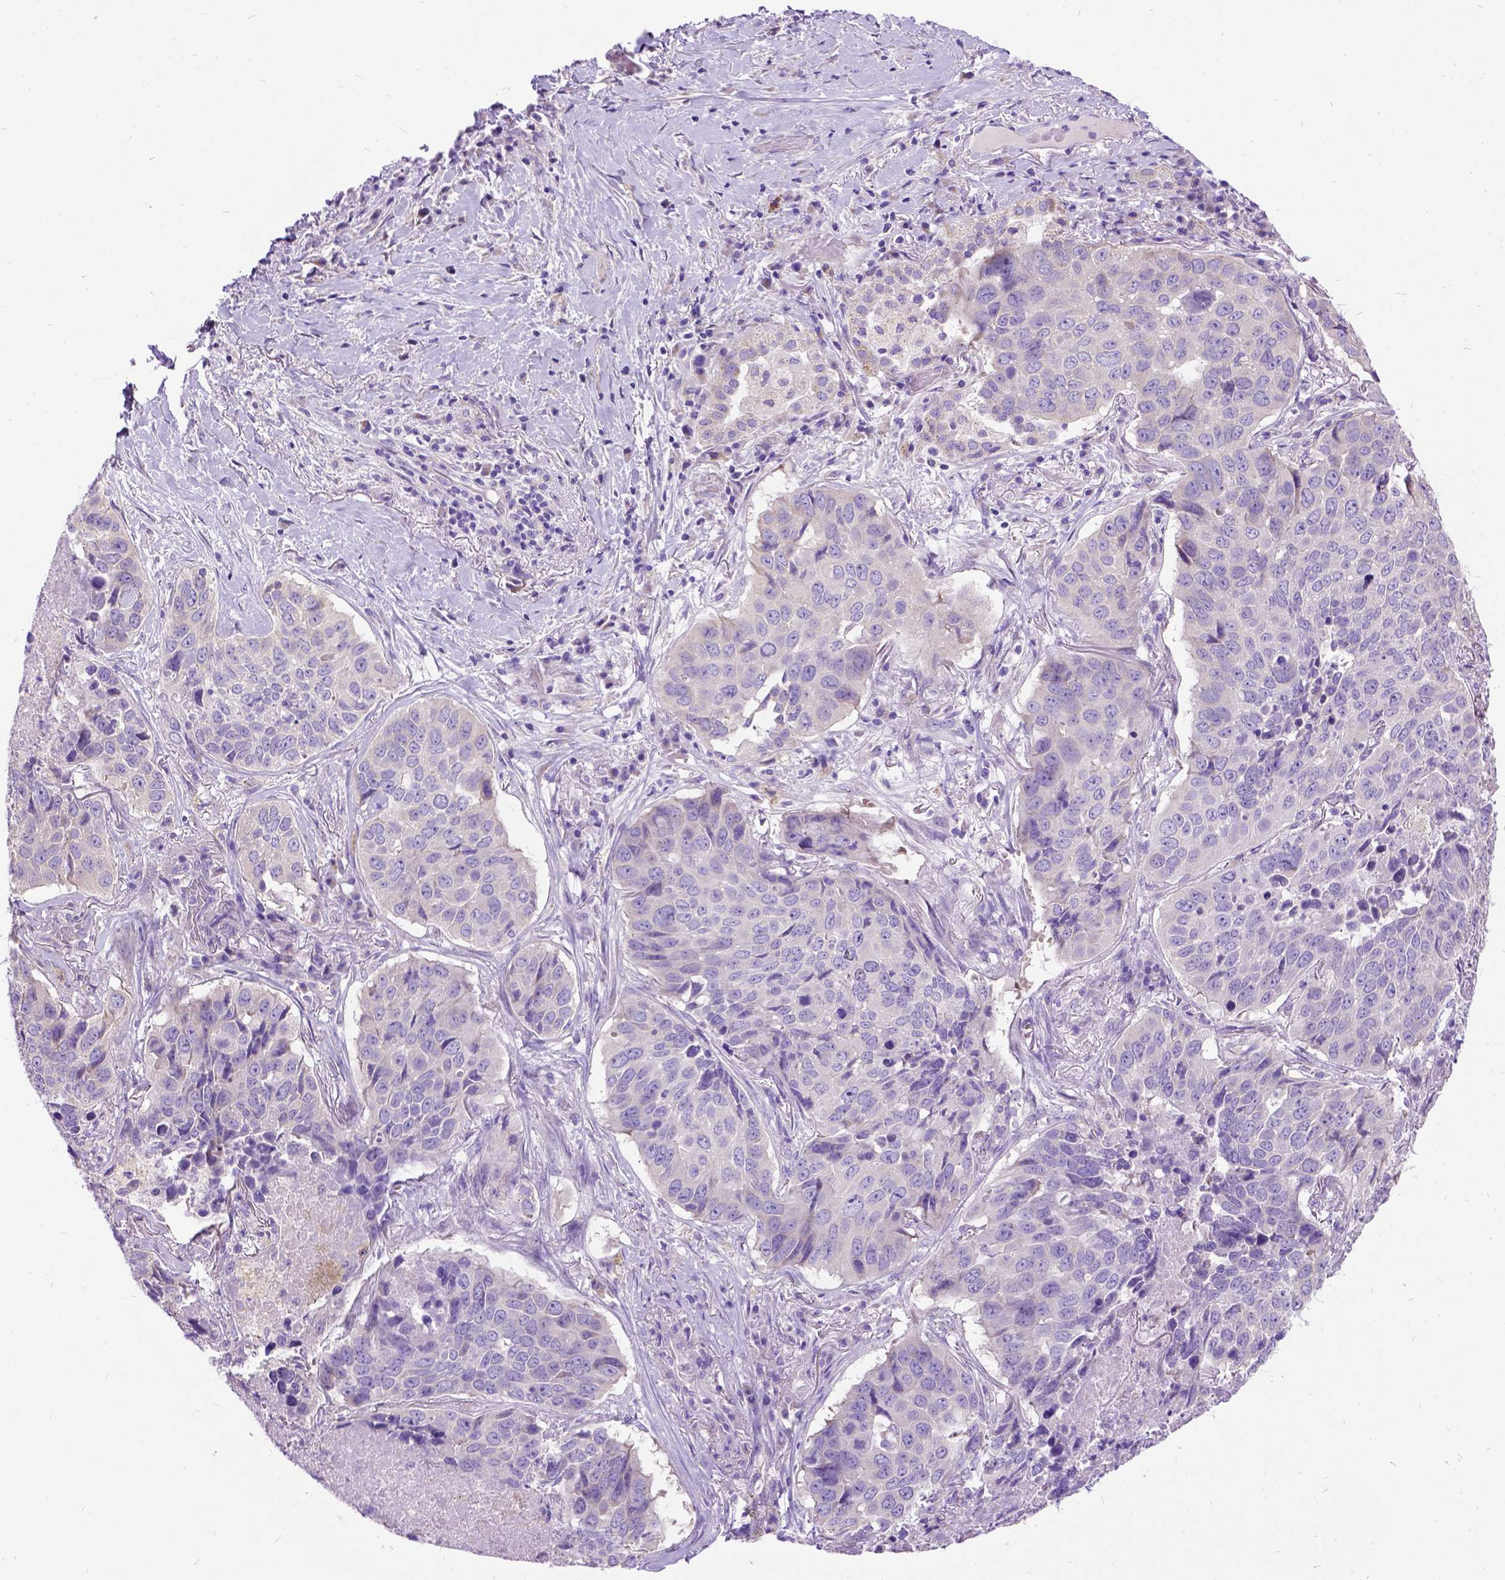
{"staining": {"intensity": "negative", "quantity": "none", "location": "none"}, "tissue": "lung cancer", "cell_type": "Tumor cells", "image_type": "cancer", "snomed": [{"axis": "morphology", "description": "Normal tissue, NOS"}, {"axis": "morphology", "description": "Squamous cell carcinoma, NOS"}, {"axis": "topography", "description": "Bronchus"}, {"axis": "topography", "description": "Lung"}], "caption": "Lung cancer was stained to show a protein in brown. There is no significant staining in tumor cells.", "gene": "CFAP54", "patient": {"sex": "male", "age": 64}}